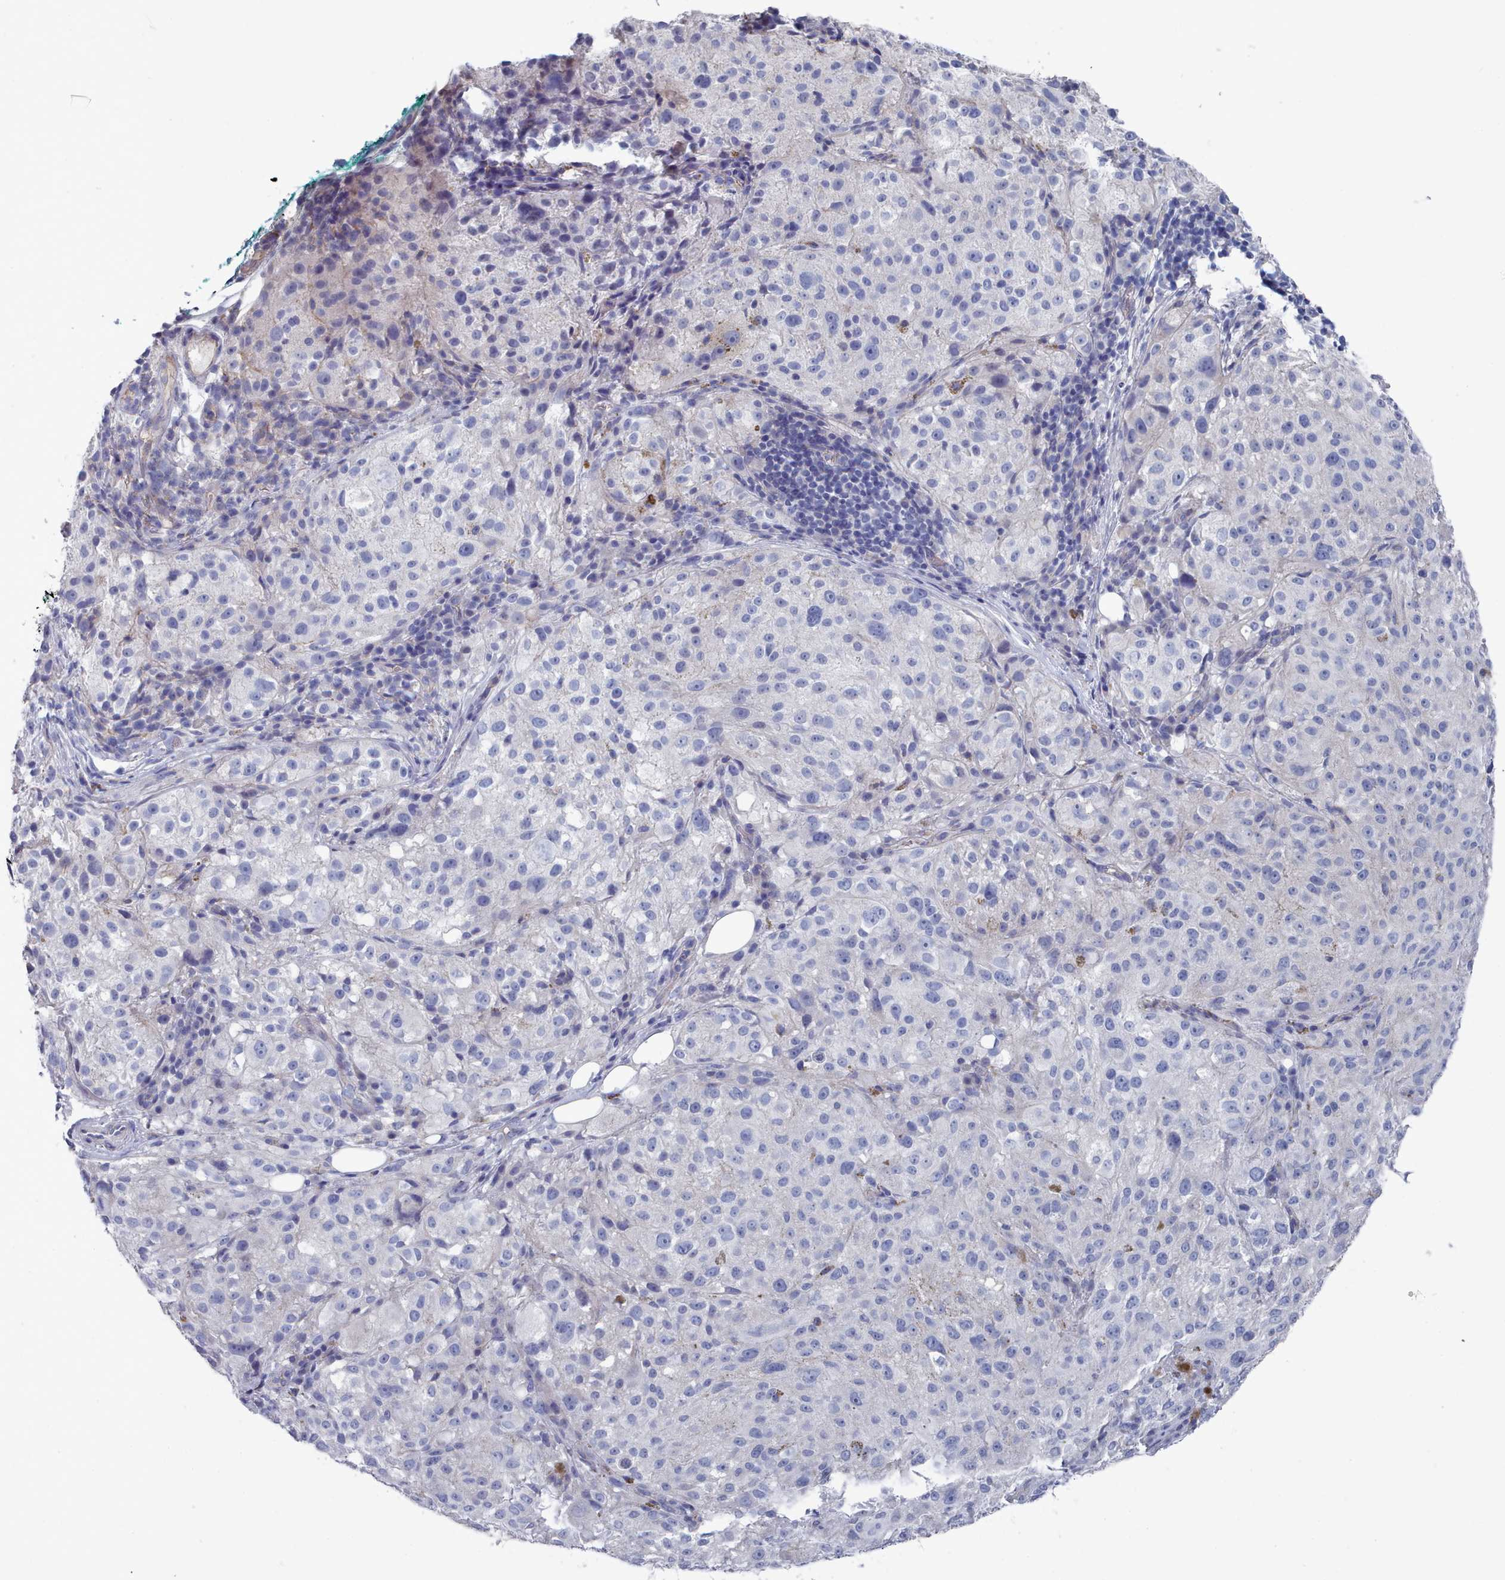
{"staining": {"intensity": "negative", "quantity": "none", "location": "none"}, "tissue": "melanoma", "cell_type": "Tumor cells", "image_type": "cancer", "snomed": [{"axis": "morphology", "description": "Necrosis, NOS"}, {"axis": "morphology", "description": "Malignant melanoma, NOS"}, {"axis": "topography", "description": "Skin"}], "caption": "The micrograph displays no significant expression in tumor cells of malignant melanoma.", "gene": "PDE4C", "patient": {"sex": "female", "age": 87}}